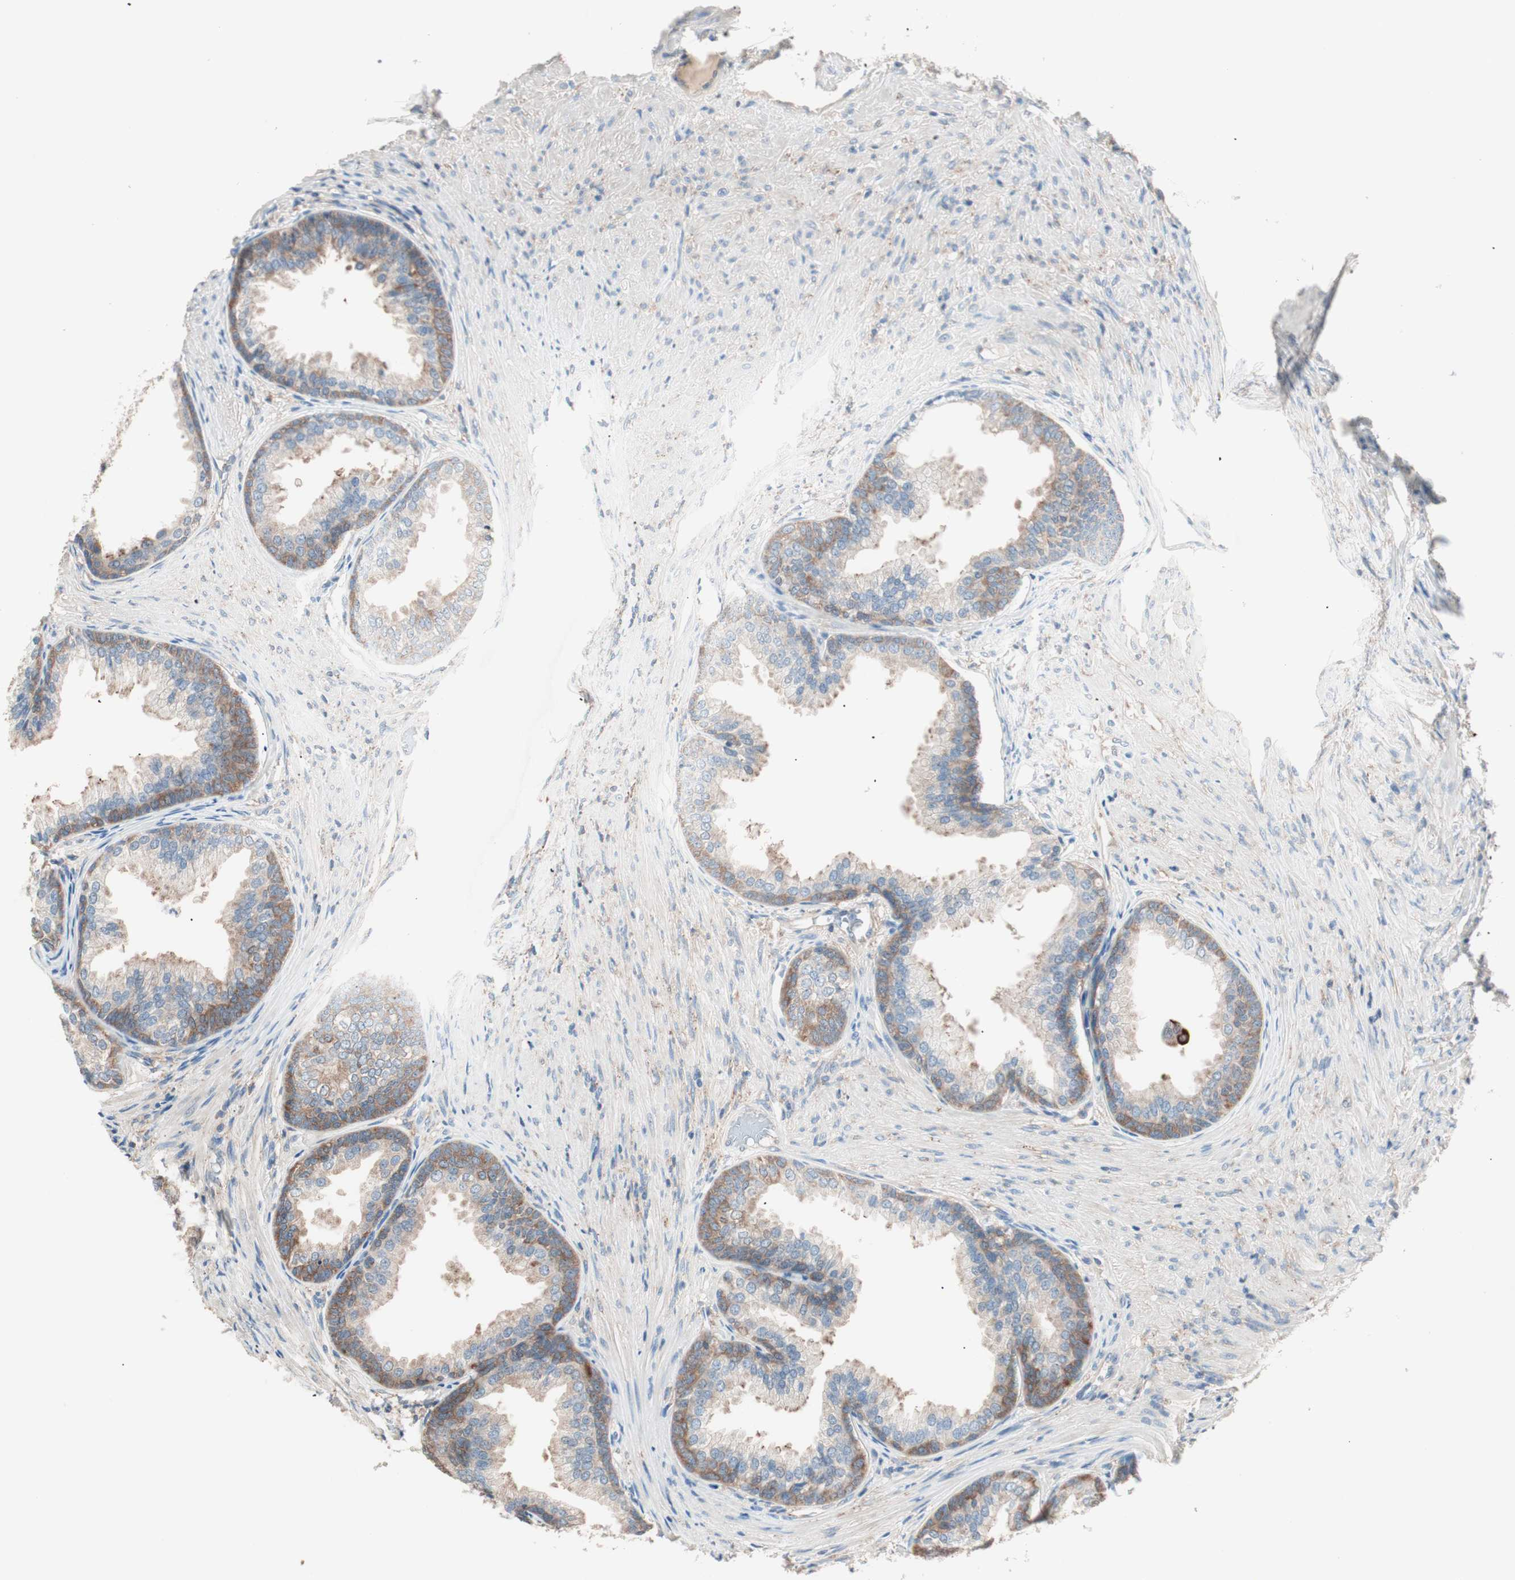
{"staining": {"intensity": "weak", "quantity": "25%-75%", "location": "cytoplasmic/membranous"}, "tissue": "prostate", "cell_type": "Glandular cells", "image_type": "normal", "snomed": [{"axis": "morphology", "description": "Normal tissue, NOS"}, {"axis": "topography", "description": "Prostate"}], "caption": "Immunohistochemistry micrograph of normal prostate stained for a protein (brown), which displays low levels of weak cytoplasmic/membranous expression in approximately 25%-75% of glandular cells.", "gene": "RAD54B", "patient": {"sex": "male", "age": 76}}